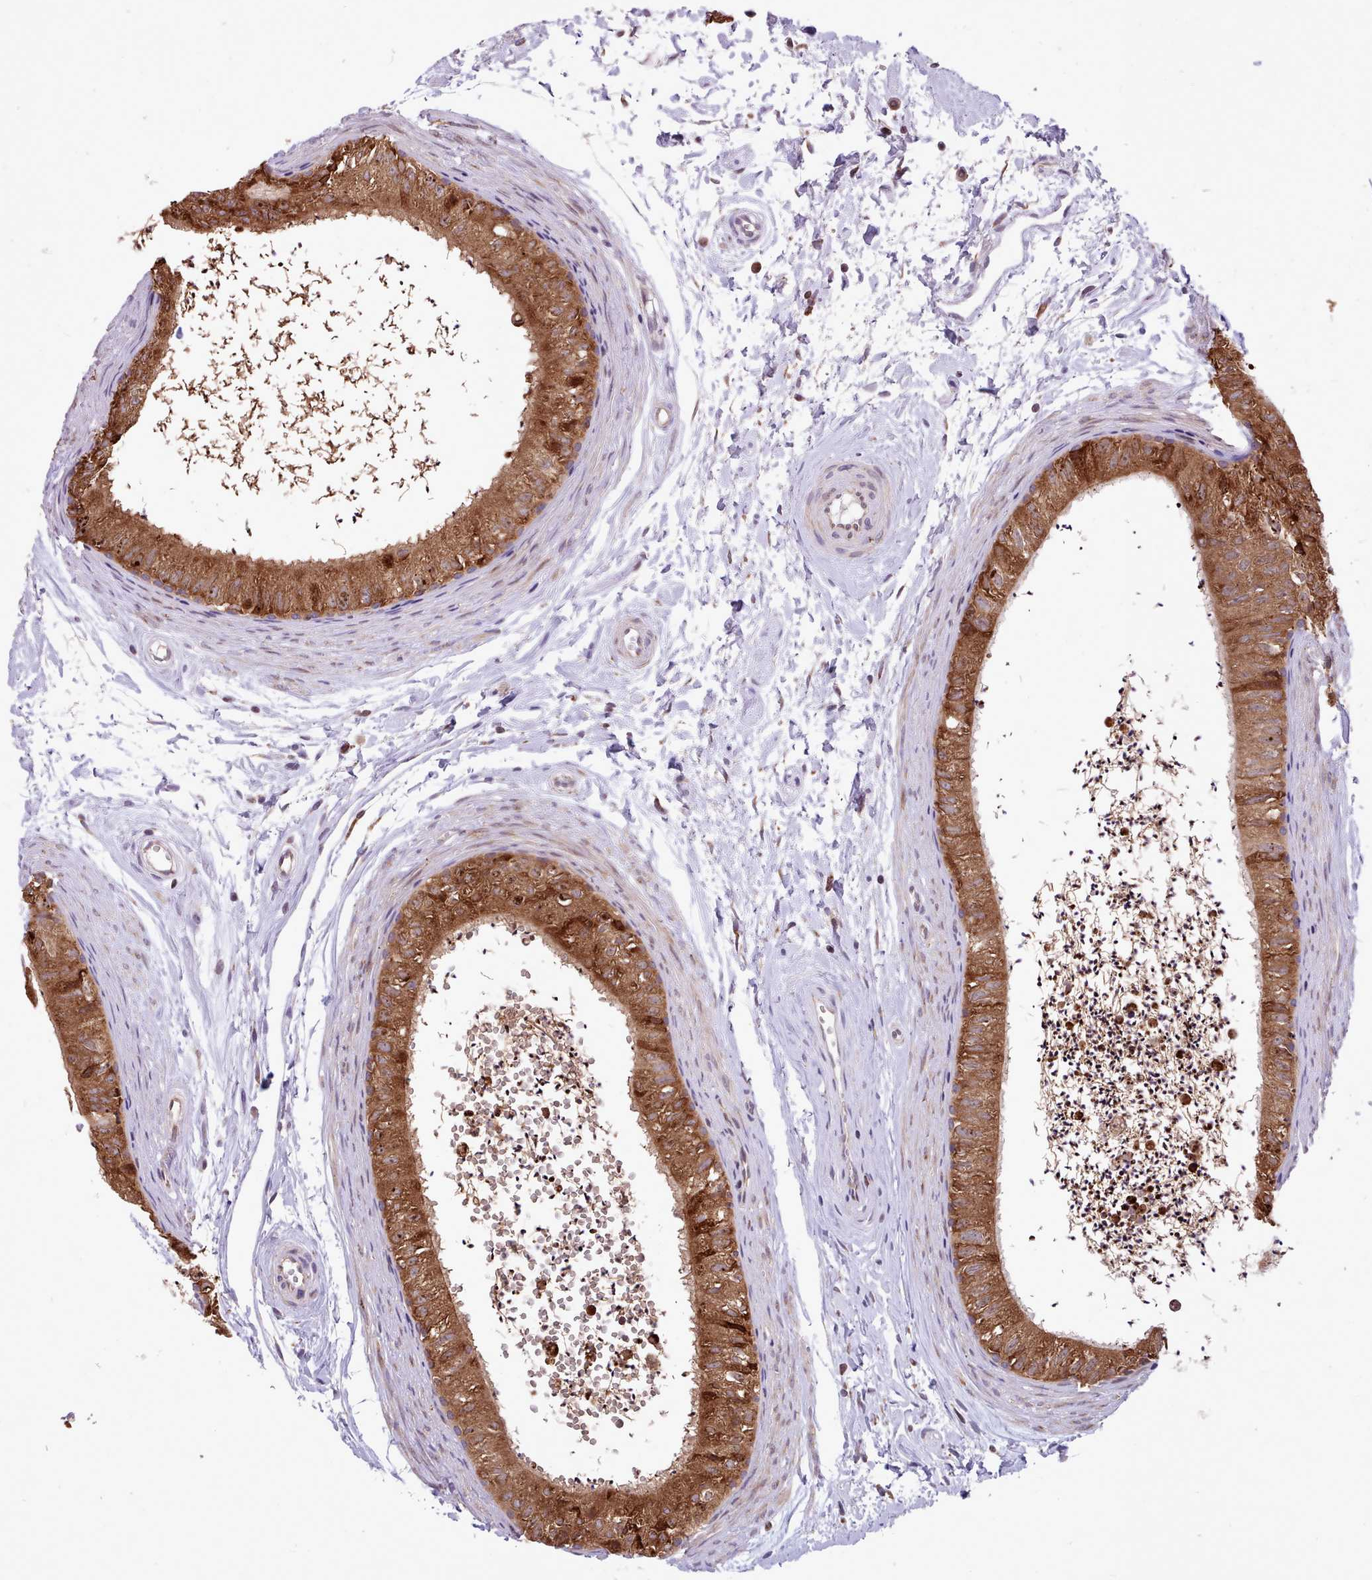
{"staining": {"intensity": "strong", "quantity": ">75%", "location": "cytoplasmic/membranous"}, "tissue": "epididymis", "cell_type": "Glandular cells", "image_type": "normal", "snomed": [{"axis": "morphology", "description": "Normal tissue, NOS"}, {"axis": "topography", "description": "Epididymis"}], "caption": "This histopathology image demonstrates immunohistochemistry (IHC) staining of unremarkable human epididymis, with high strong cytoplasmic/membranous staining in approximately >75% of glandular cells.", "gene": "TTLL3", "patient": {"sex": "male", "age": 56}}